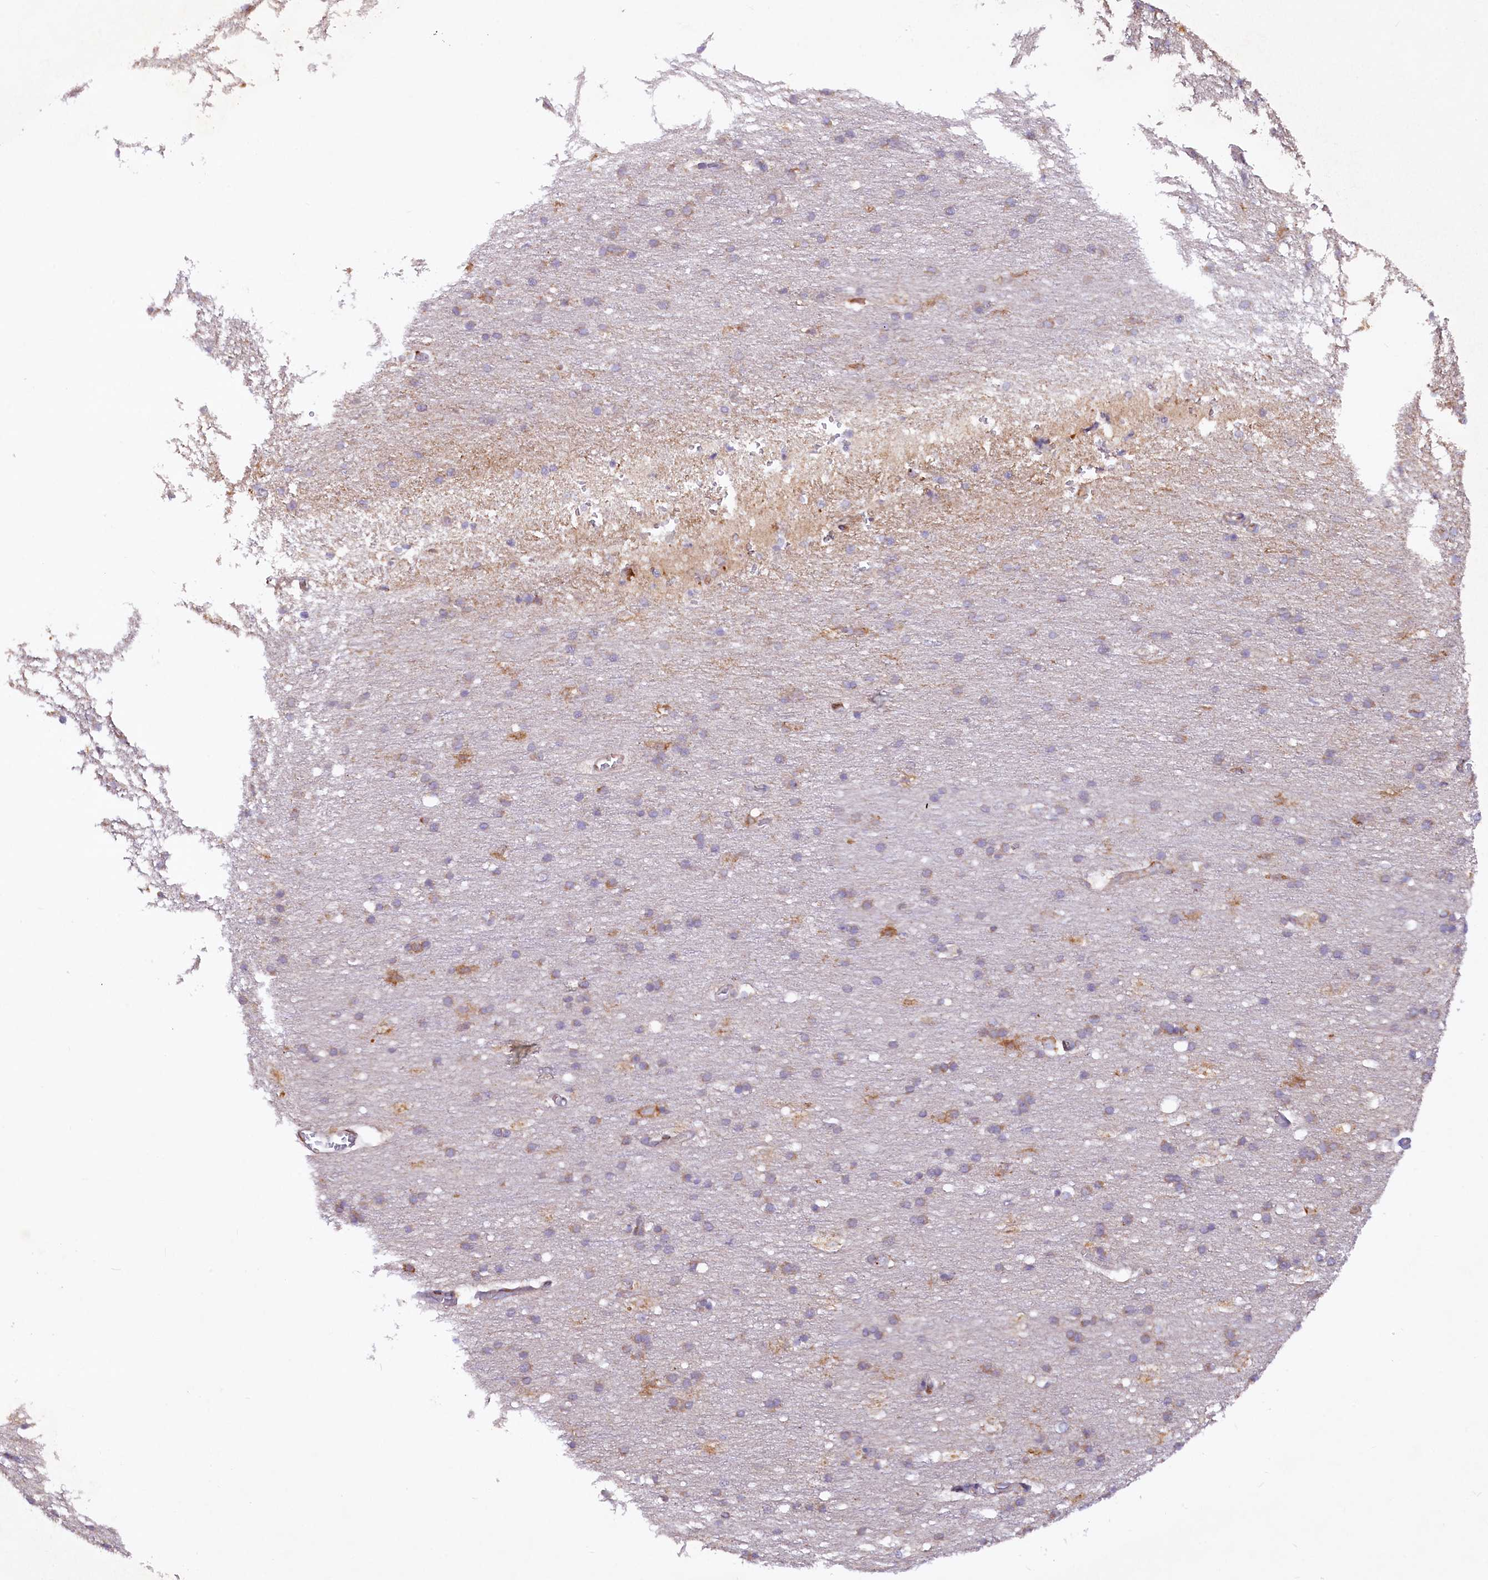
{"staining": {"intensity": "weak", "quantity": ">75%", "location": "cytoplasmic/membranous"}, "tissue": "cerebral cortex", "cell_type": "Endothelial cells", "image_type": "normal", "snomed": [{"axis": "morphology", "description": "Normal tissue, NOS"}, {"axis": "topography", "description": "Cerebral cortex"}], "caption": "Immunohistochemistry of unremarkable cerebral cortex exhibits low levels of weak cytoplasmic/membranous expression in approximately >75% of endothelial cells. (DAB = brown stain, brightfield microscopy at high magnification).", "gene": "SSC5D", "patient": {"sex": "male", "age": 54}}